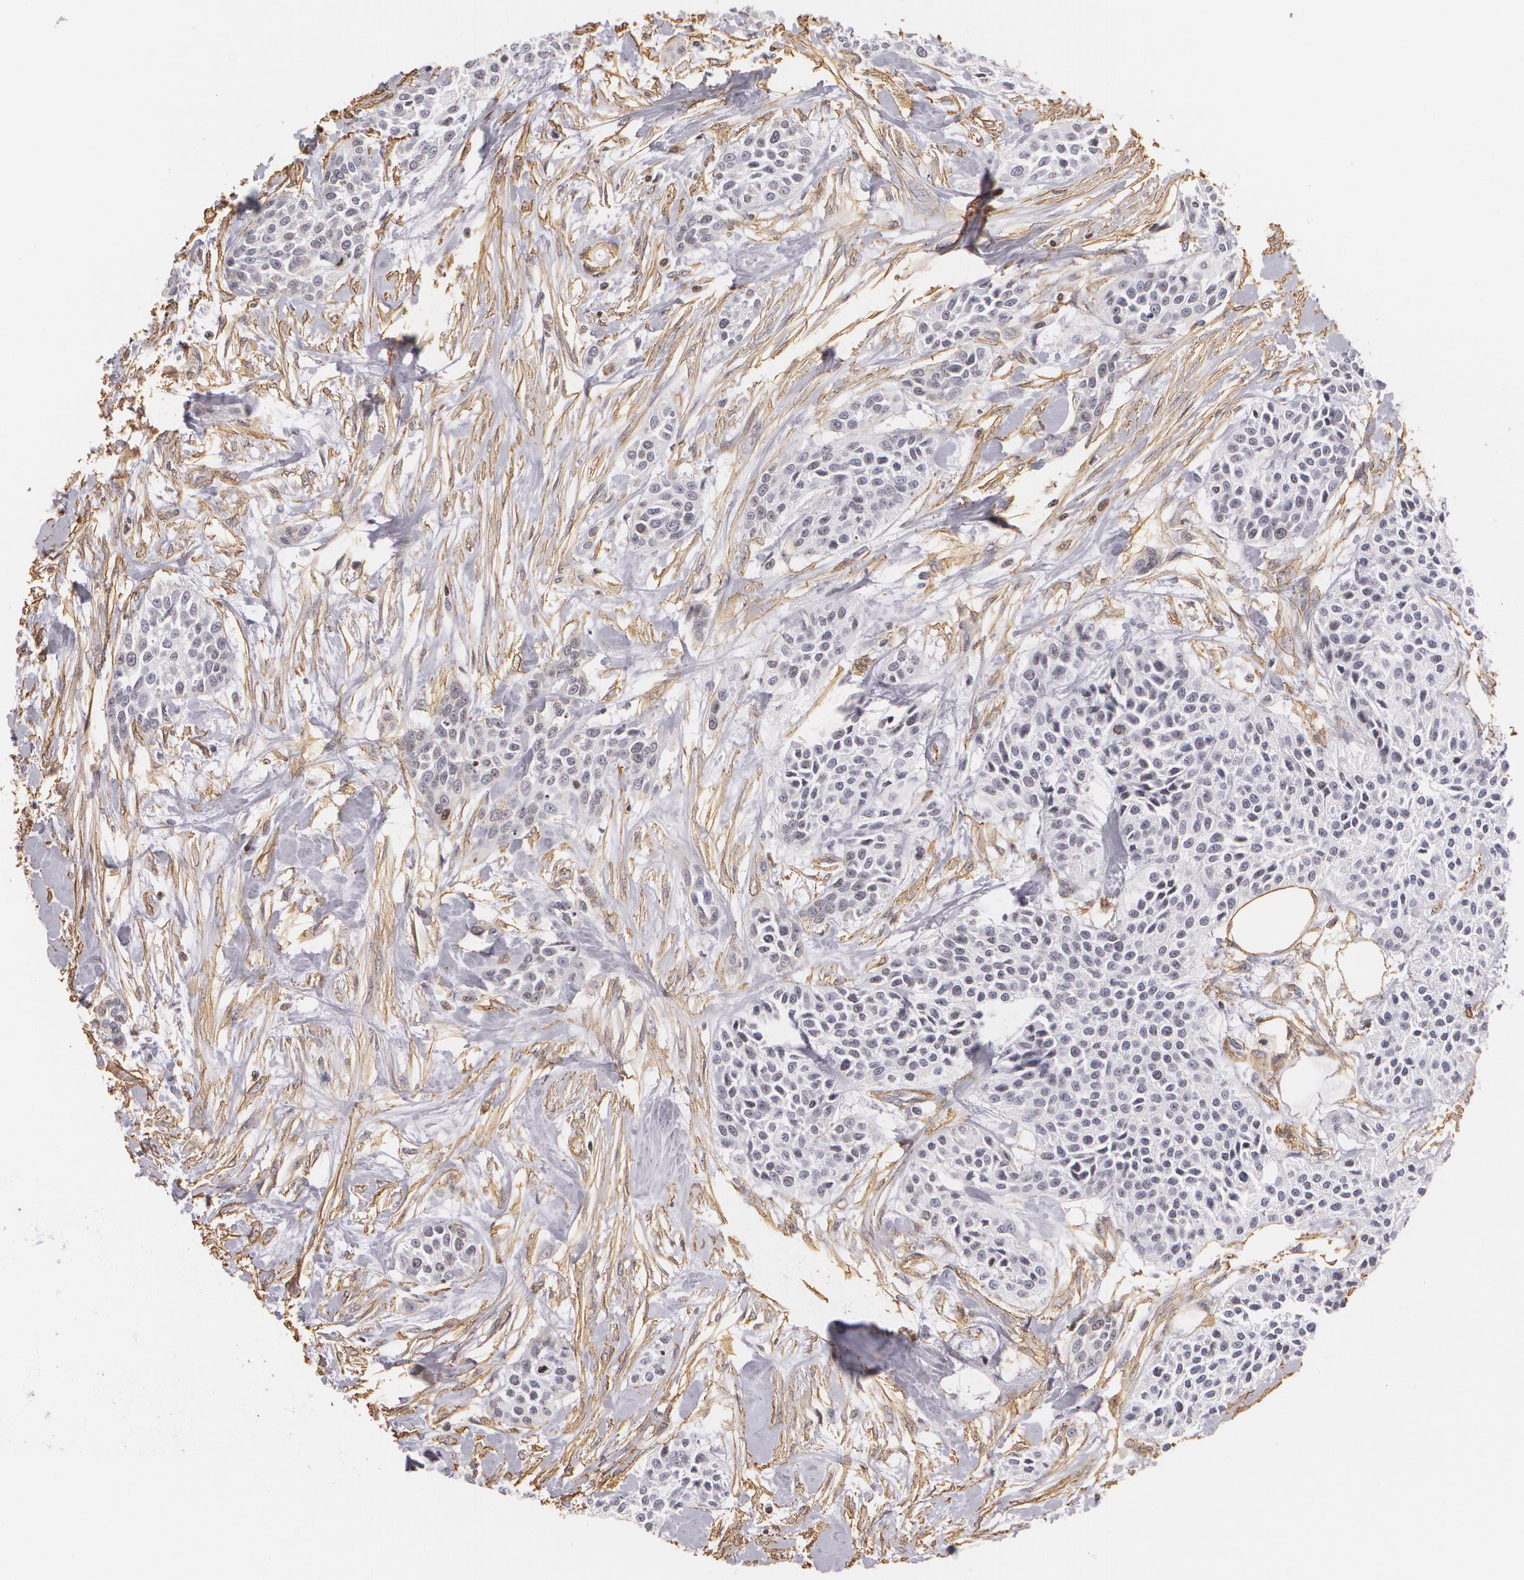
{"staining": {"intensity": "negative", "quantity": "none", "location": "none"}, "tissue": "urothelial cancer", "cell_type": "Tumor cells", "image_type": "cancer", "snomed": [{"axis": "morphology", "description": "Urothelial carcinoma, High grade"}, {"axis": "topography", "description": "Urinary bladder"}], "caption": "Immunohistochemistry of human urothelial cancer displays no expression in tumor cells.", "gene": "VAMP1", "patient": {"sex": "male", "age": 56}}